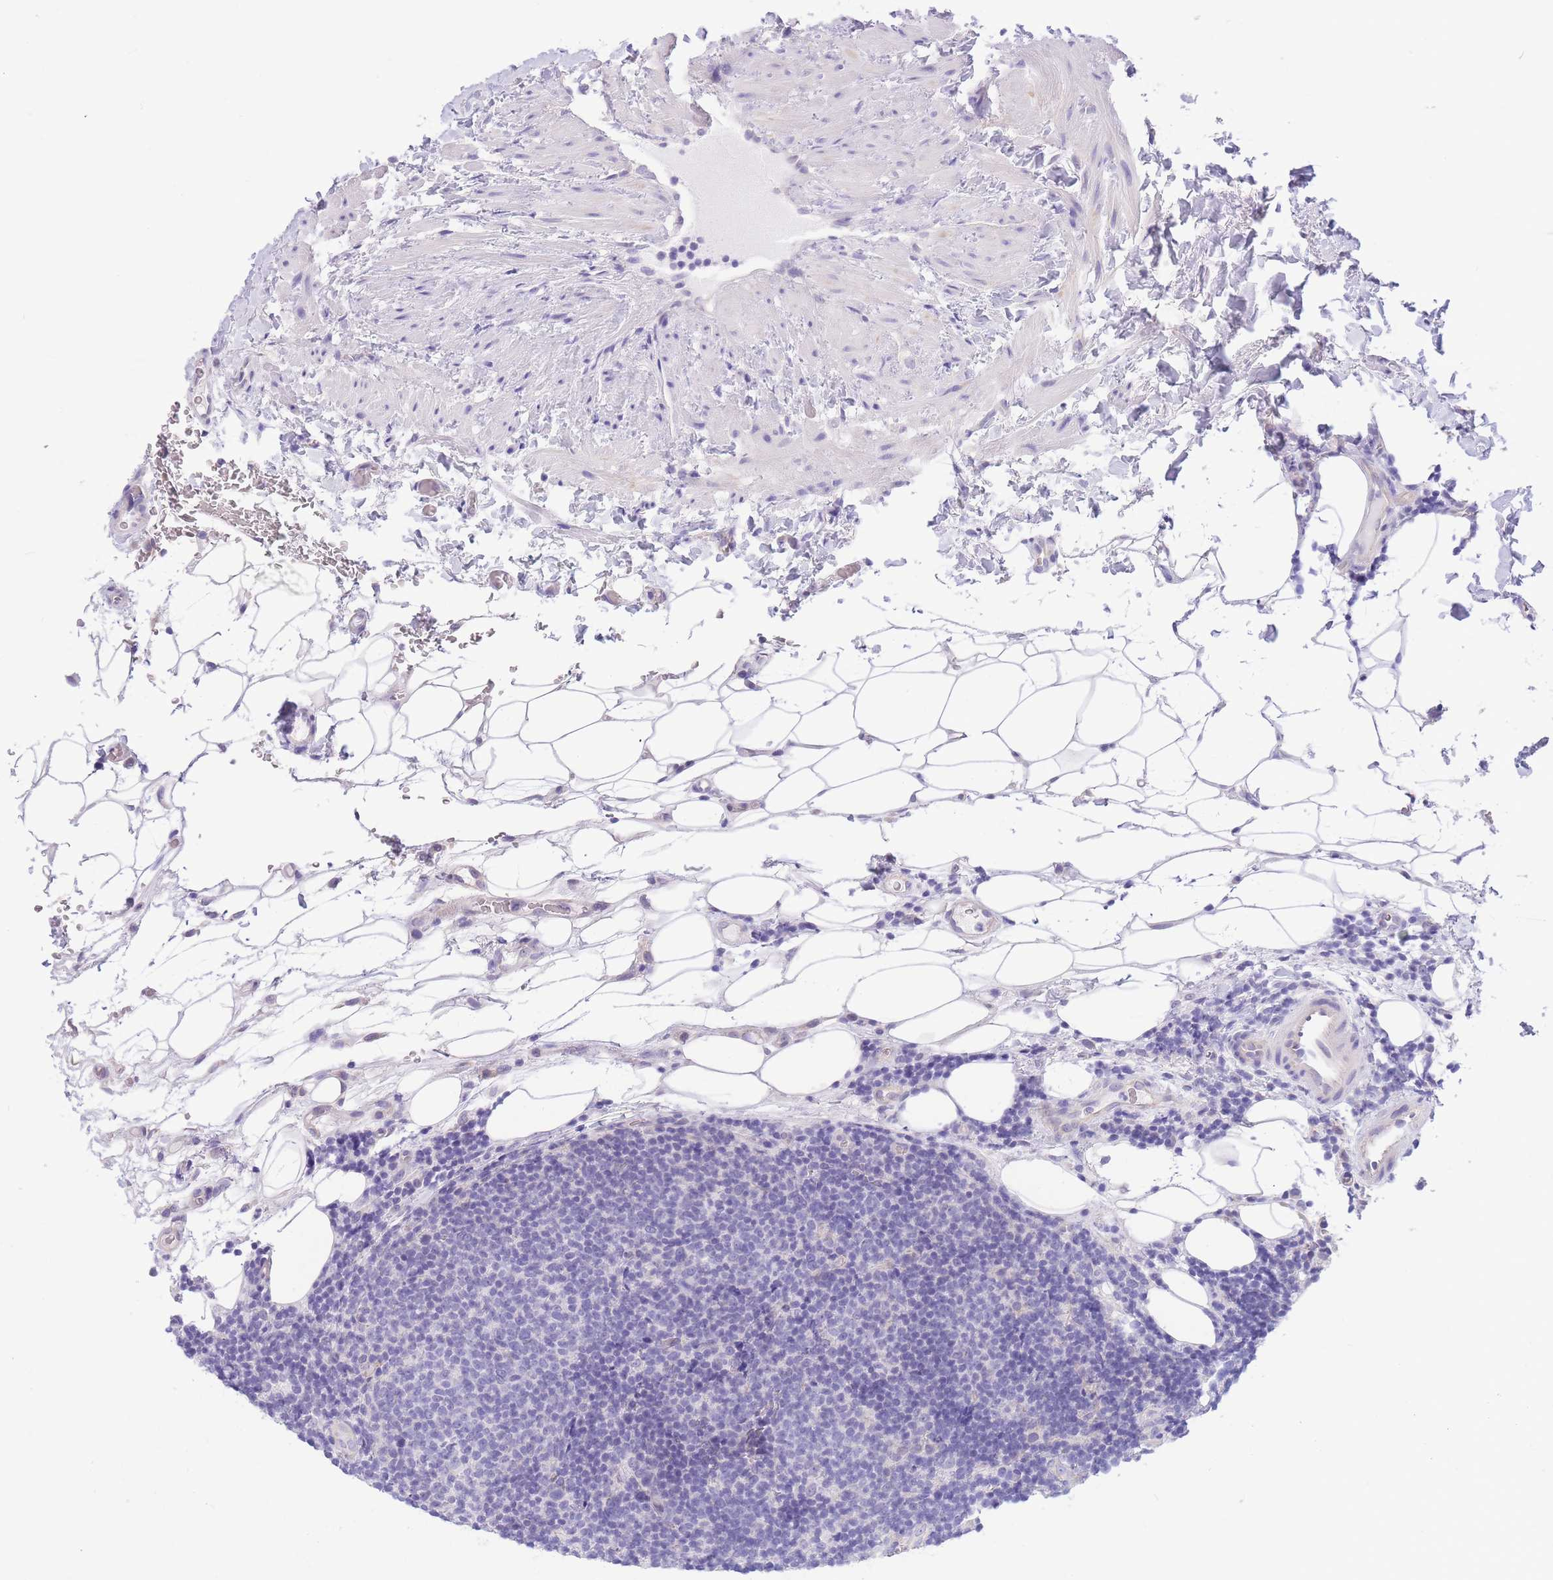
{"staining": {"intensity": "negative", "quantity": "none", "location": "none"}, "tissue": "lymphoma", "cell_type": "Tumor cells", "image_type": "cancer", "snomed": [{"axis": "morphology", "description": "Malignant lymphoma, non-Hodgkin's type, Low grade"}, {"axis": "topography", "description": "Lymph node"}], "caption": "DAB immunohistochemical staining of malignant lymphoma, non-Hodgkin's type (low-grade) demonstrates no significant expression in tumor cells.", "gene": "ZNF311", "patient": {"sex": "male", "age": 66}}